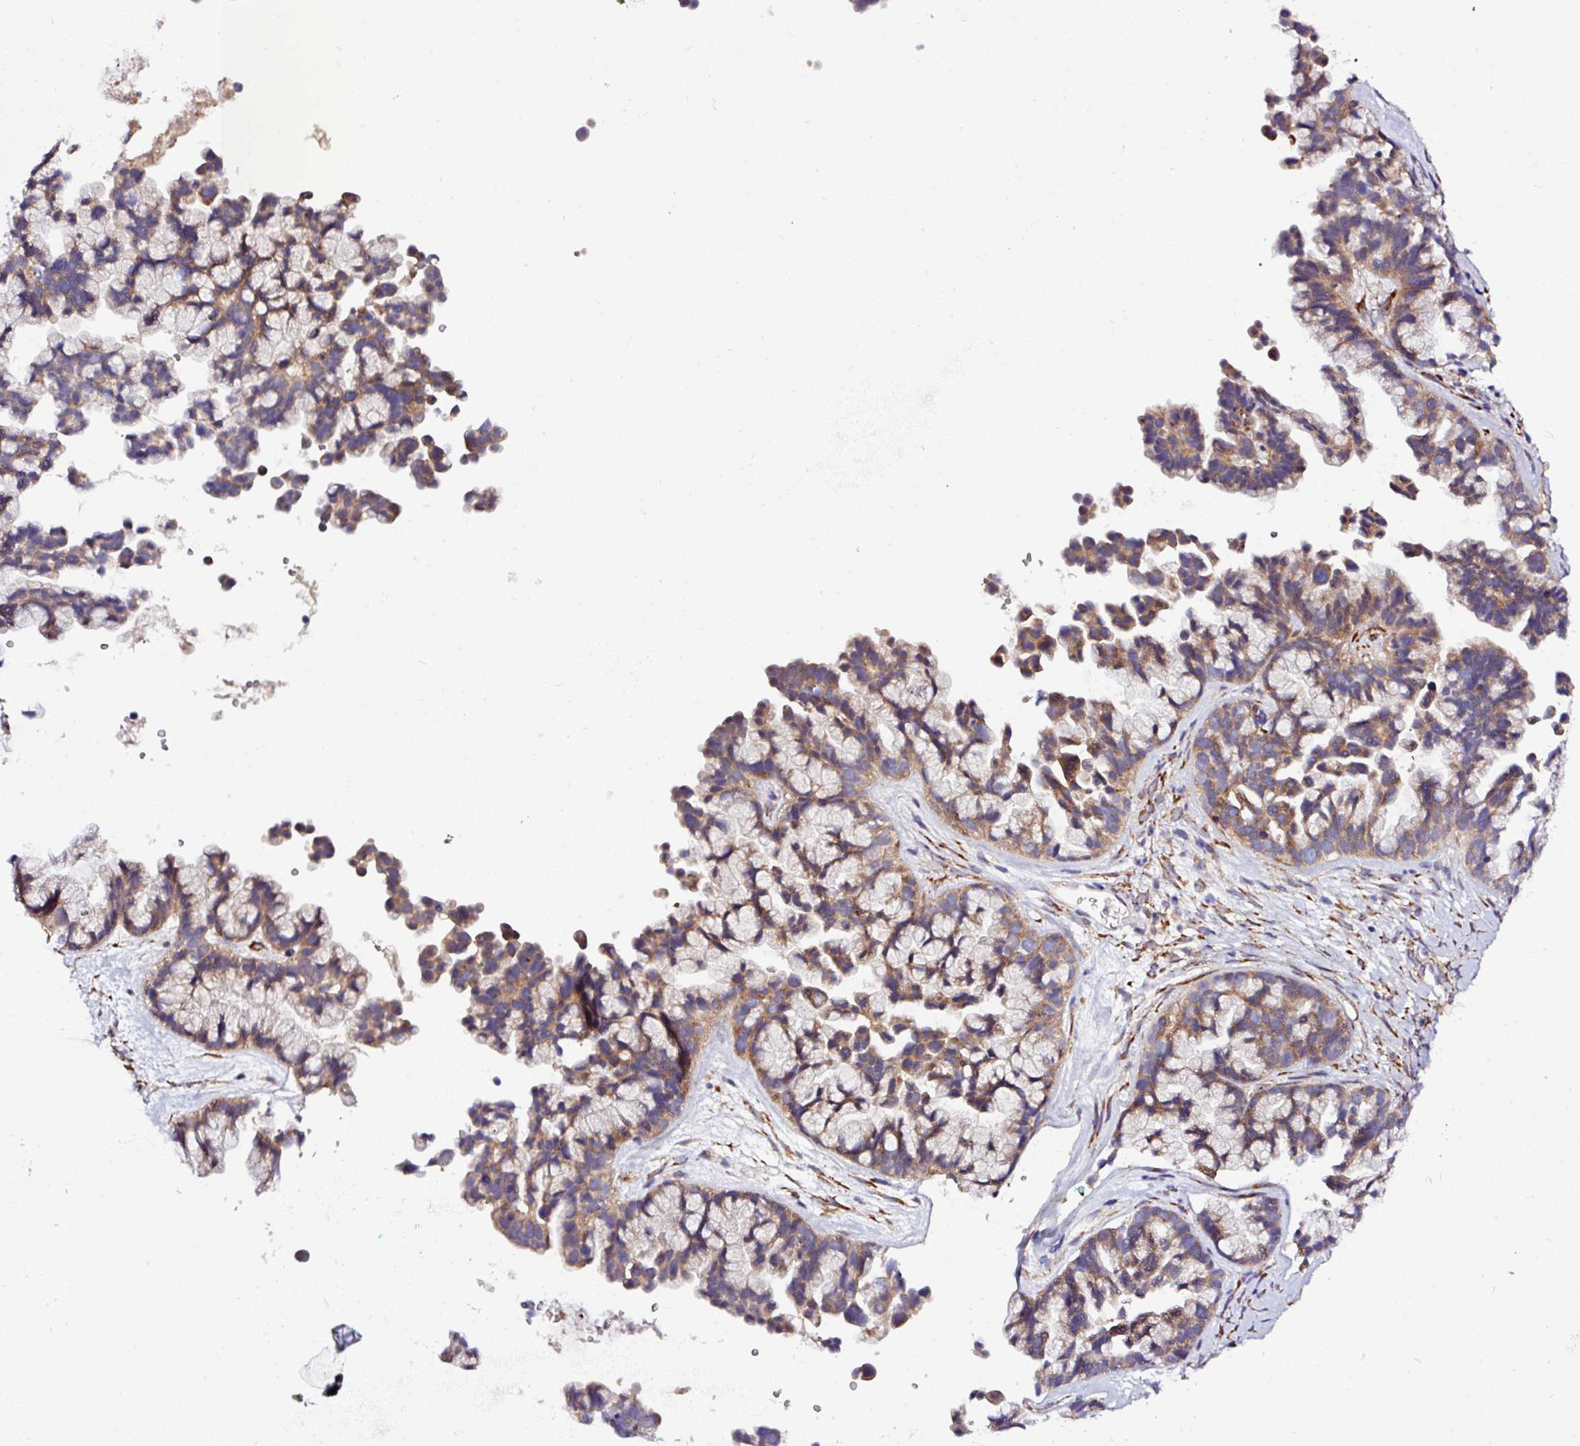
{"staining": {"intensity": "moderate", "quantity": ">75%", "location": "cytoplasmic/membranous"}, "tissue": "ovarian cancer", "cell_type": "Tumor cells", "image_type": "cancer", "snomed": [{"axis": "morphology", "description": "Cystadenocarcinoma, serous, NOS"}, {"axis": "topography", "description": "Ovary"}], "caption": "The micrograph reveals staining of ovarian serous cystadenocarcinoma, revealing moderate cytoplasmic/membranous protein staining (brown color) within tumor cells.", "gene": "TM2D2", "patient": {"sex": "female", "age": 56}}